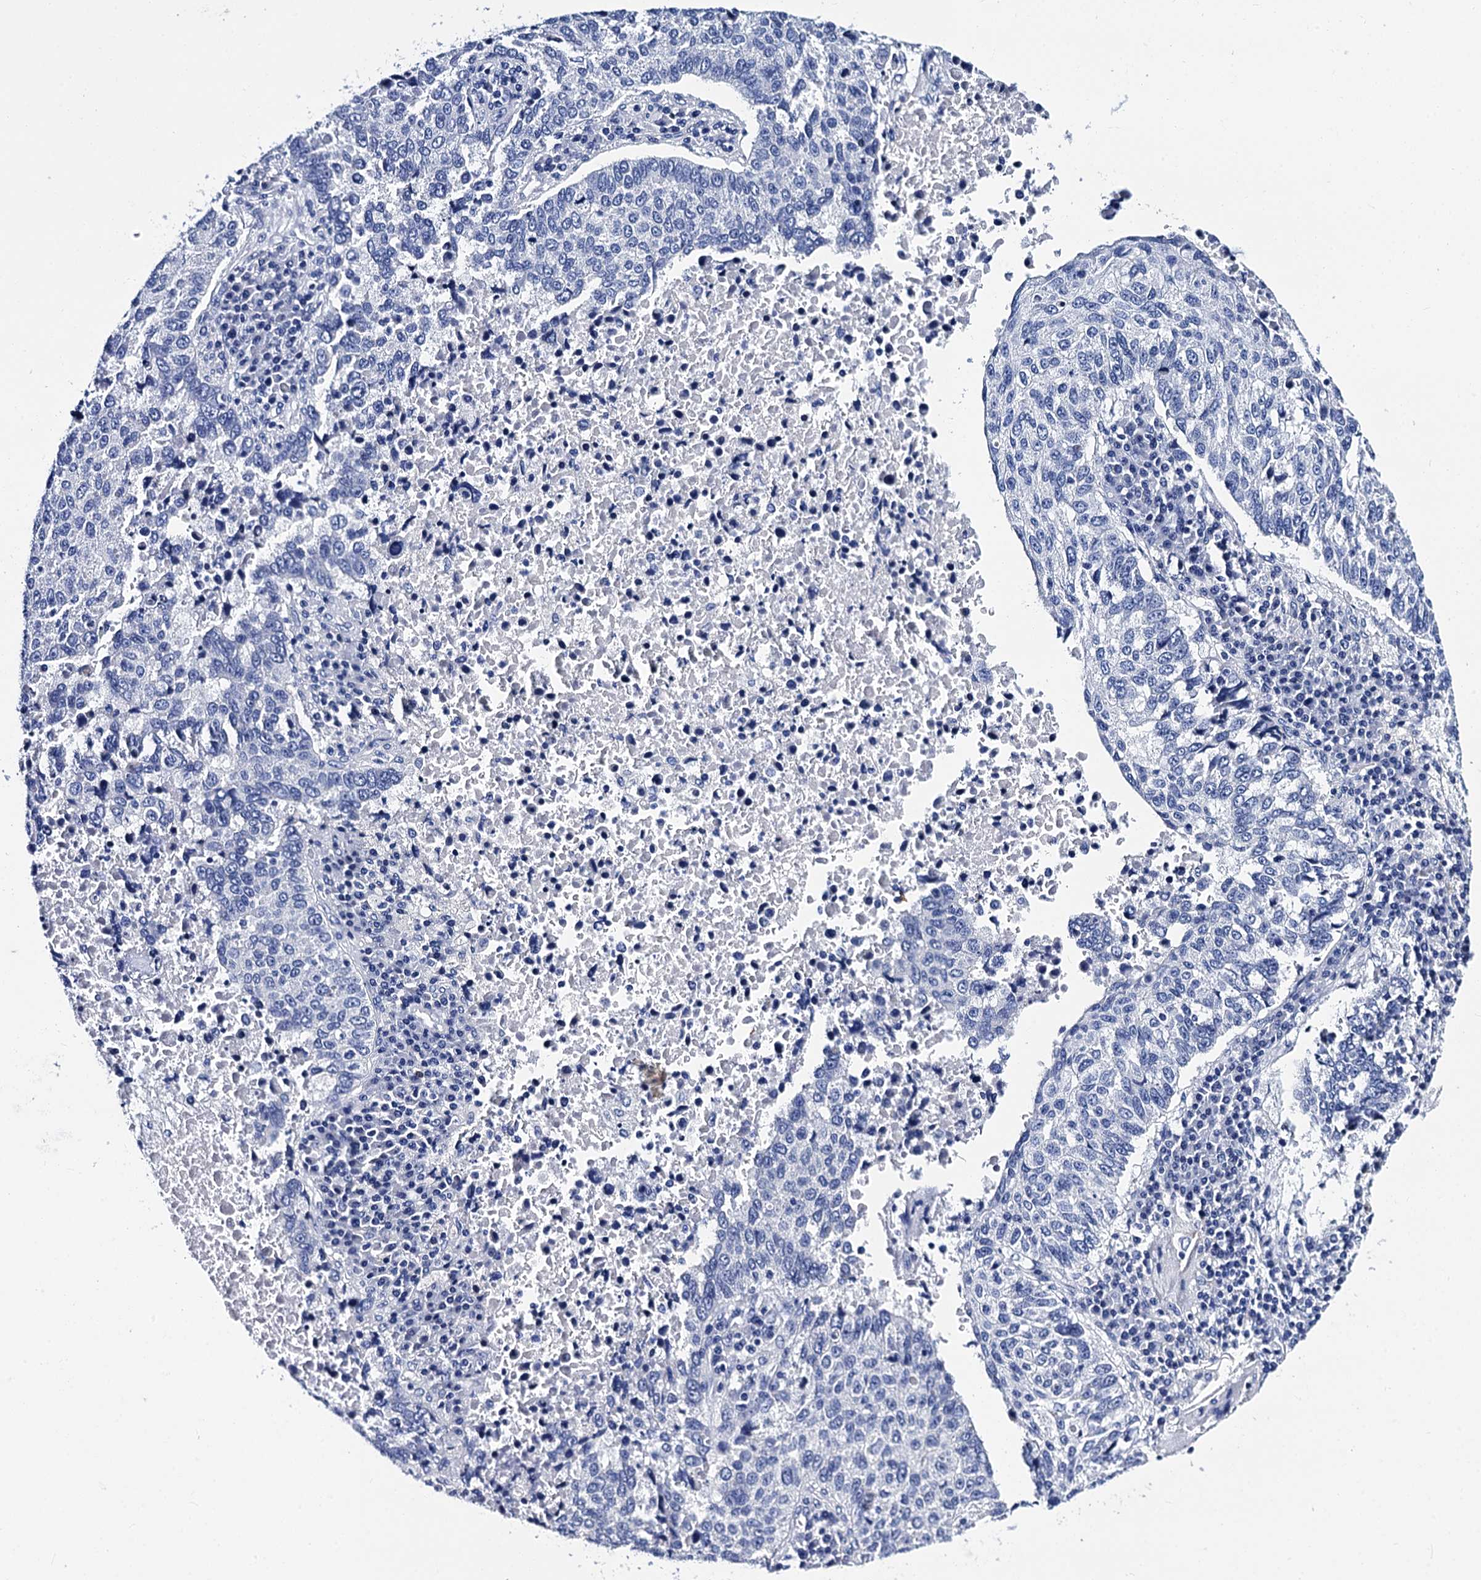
{"staining": {"intensity": "negative", "quantity": "none", "location": "none"}, "tissue": "lung cancer", "cell_type": "Tumor cells", "image_type": "cancer", "snomed": [{"axis": "morphology", "description": "Squamous cell carcinoma, NOS"}, {"axis": "topography", "description": "Lung"}], "caption": "Protein analysis of lung squamous cell carcinoma shows no significant staining in tumor cells.", "gene": "MYBPC3", "patient": {"sex": "male", "age": 73}}